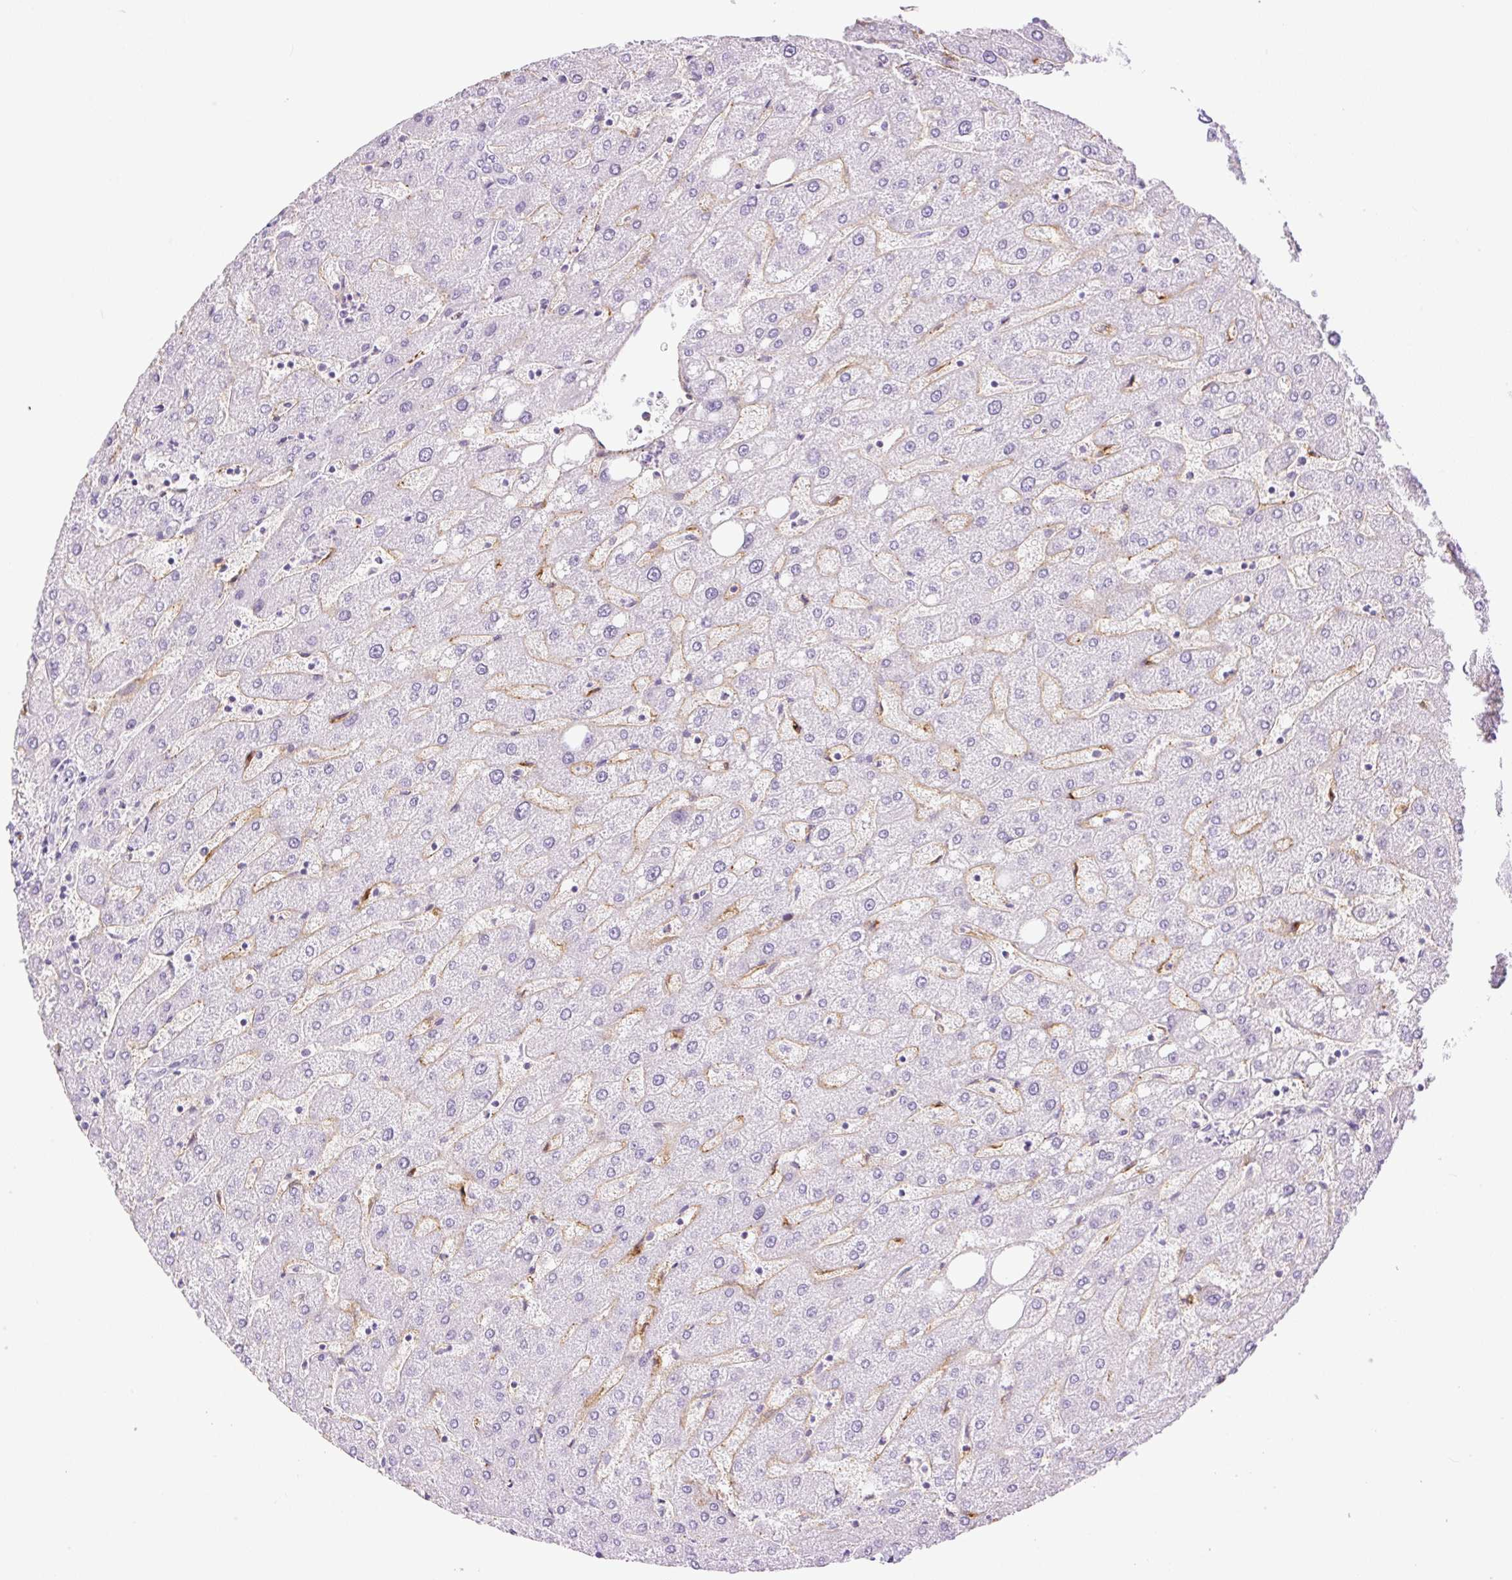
{"staining": {"intensity": "negative", "quantity": "none", "location": "none"}, "tissue": "liver", "cell_type": "Cholangiocytes", "image_type": "normal", "snomed": [{"axis": "morphology", "description": "Normal tissue, NOS"}, {"axis": "topography", "description": "Liver"}], "caption": "DAB (3,3'-diaminobenzidine) immunohistochemical staining of benign human liver shows no significant positivity in cholangiocytes.", "gene": "EHD1", "patient": {"sex": "male", "age": 67}}